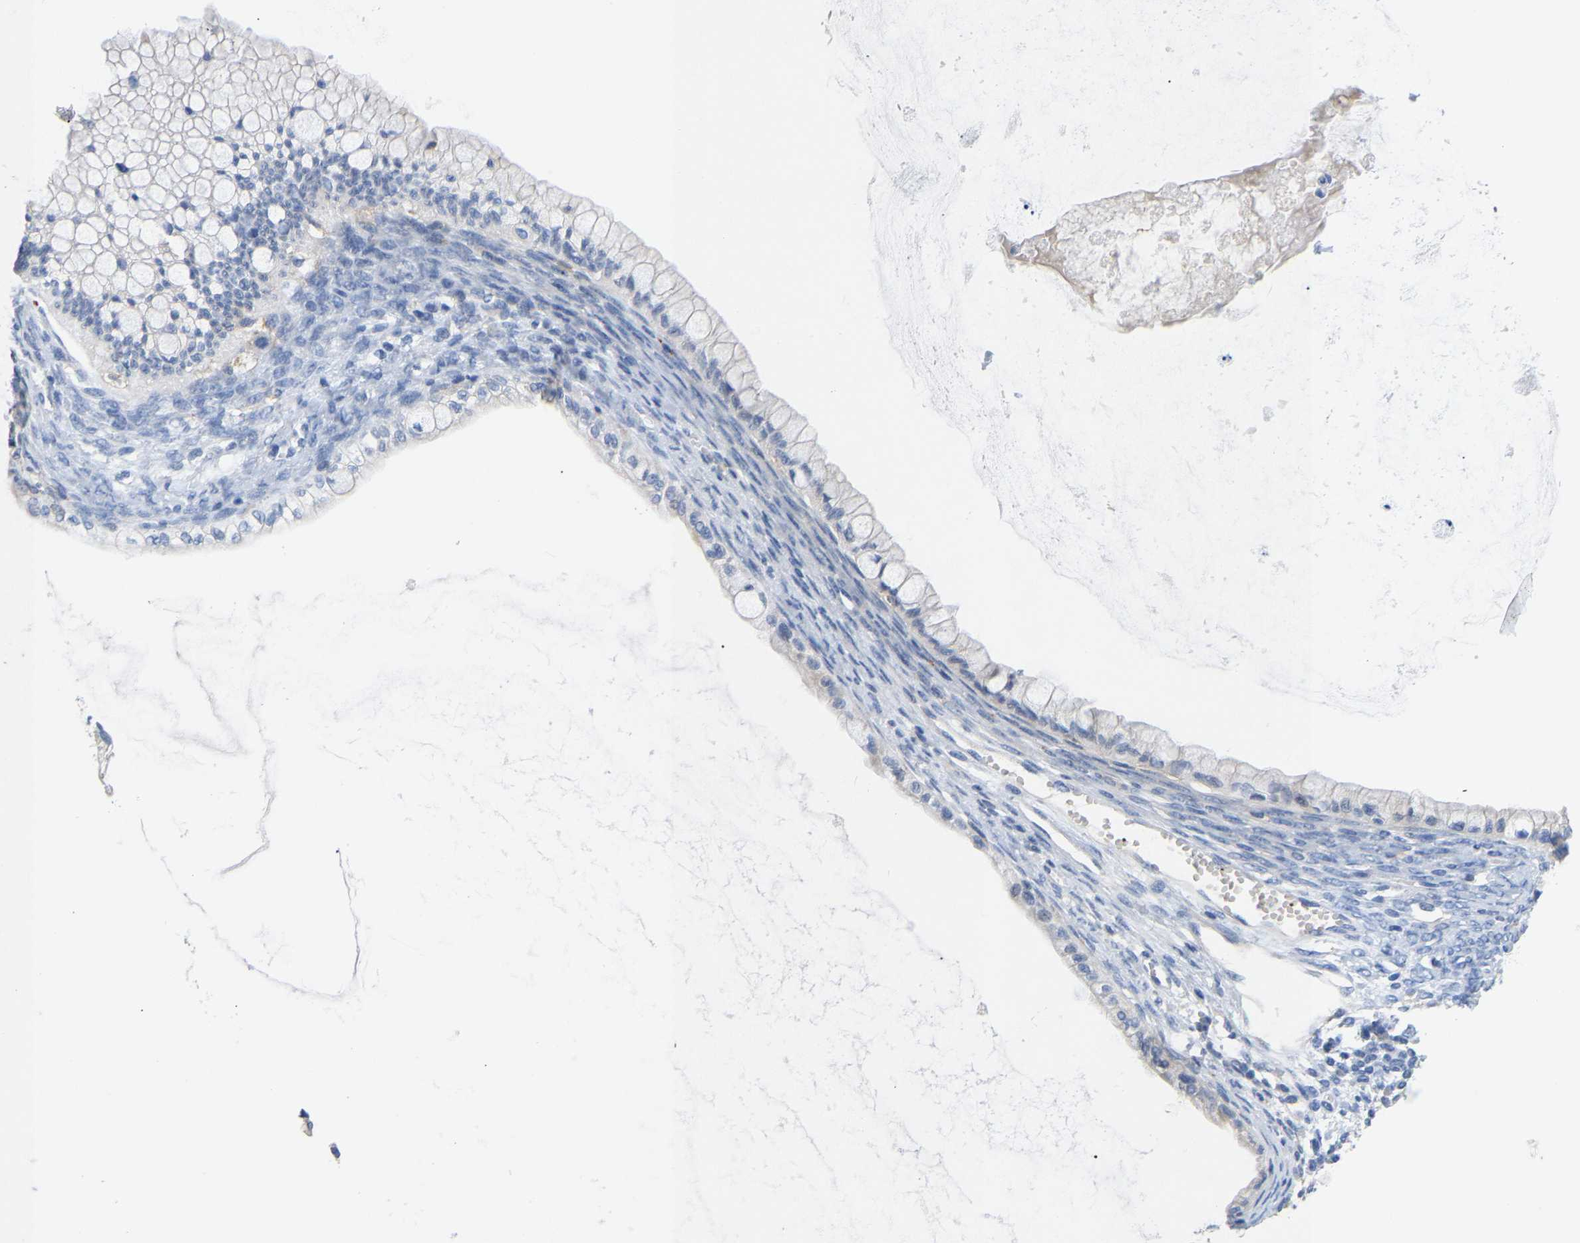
{"staining": {"intensity": "negative", "quantity": "none", "location": "none"}, "tissue": "ovarian cancer", "cell_type": "Tumor cells", "image_type": "cancer", "snomed": [{"axis": "morphology", "description": "Cystadenocarcinoma, mucinous, NOS"}, {"axis": "topography", "description": "Ovary"}], "caption": "Immunohistochemical staining of human ovarian cancer exhibits no significant positivity in tumor cells. (Stains: DAB immunohistochemistry with hematoxylin counter stain, Microscopy: brightfield microscopy at high magnification).", "gene": "FGF18", "patient": {"sex": "female", "age": 57}}